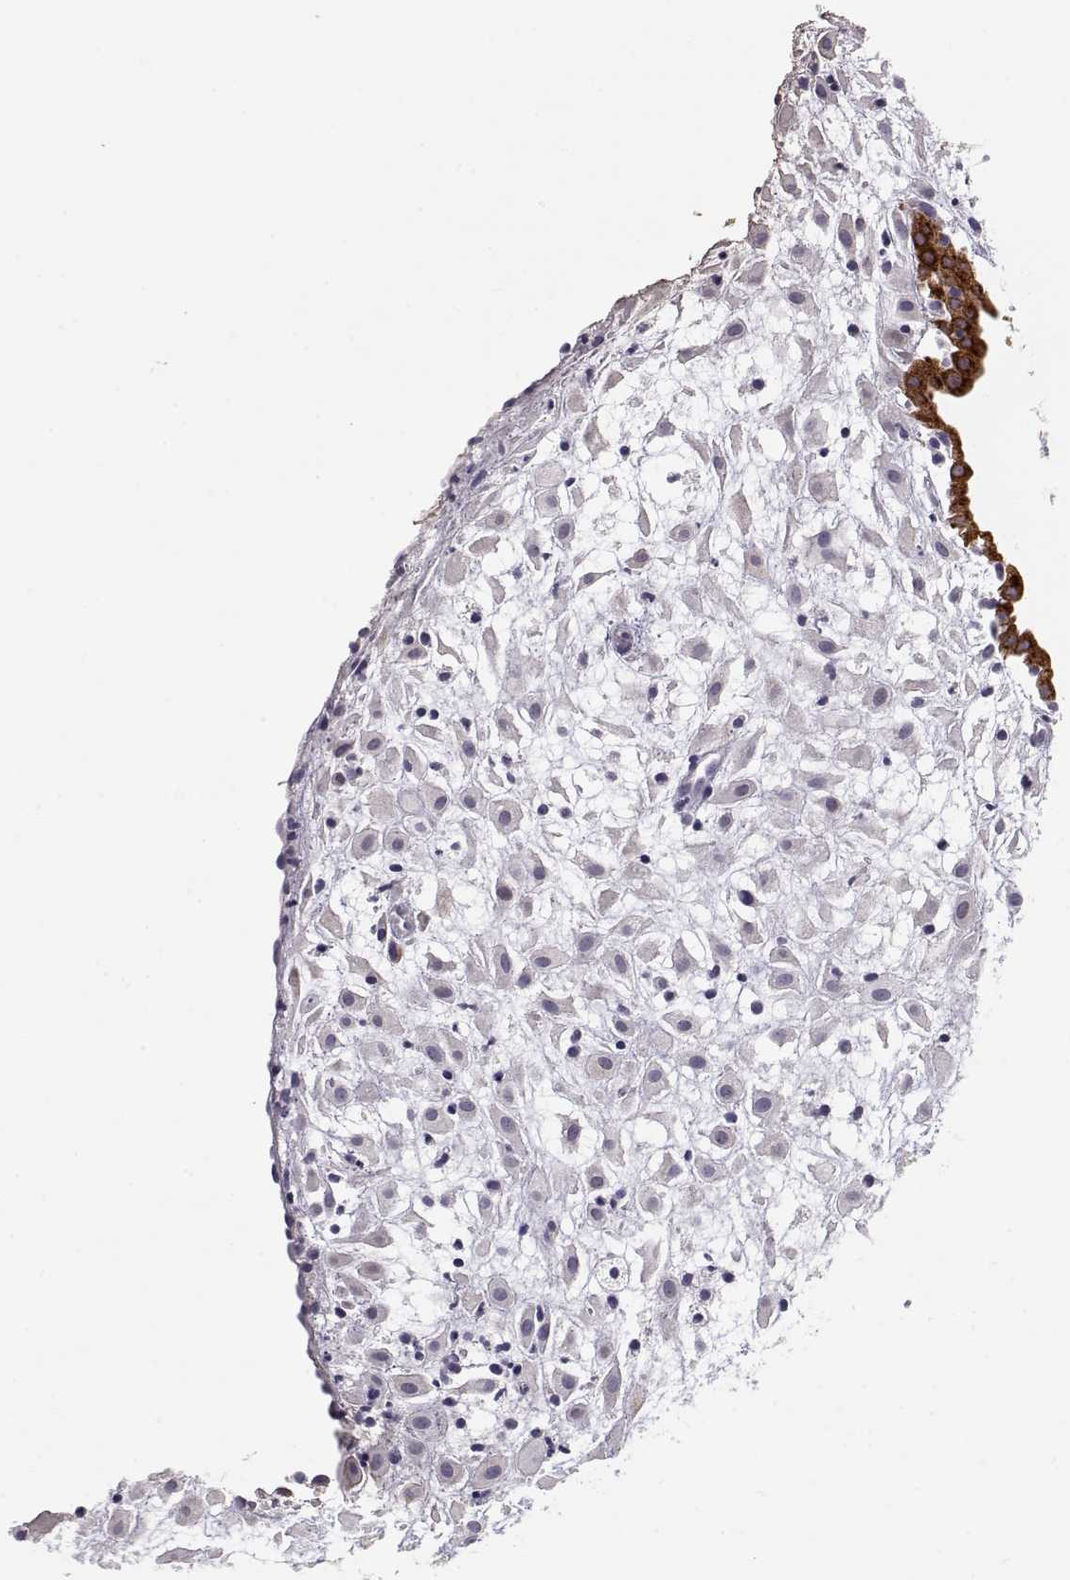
{"staining": {"intensity": "negative", "quantity": "none", "location": "none"}, "tissue": "placenta", "cell_type": "Decidual cells", "image_type": "normal", "snomed": [{"axis": "morphology", "description": "Normal tissue, NOS"}, {"axis": "topography", "description": "Placenta"}], "caption": "Decidual cells show no significant staining in benign placenta.", "gene": "LAMB3", "patient": {"sex": "female", "age": 24}}